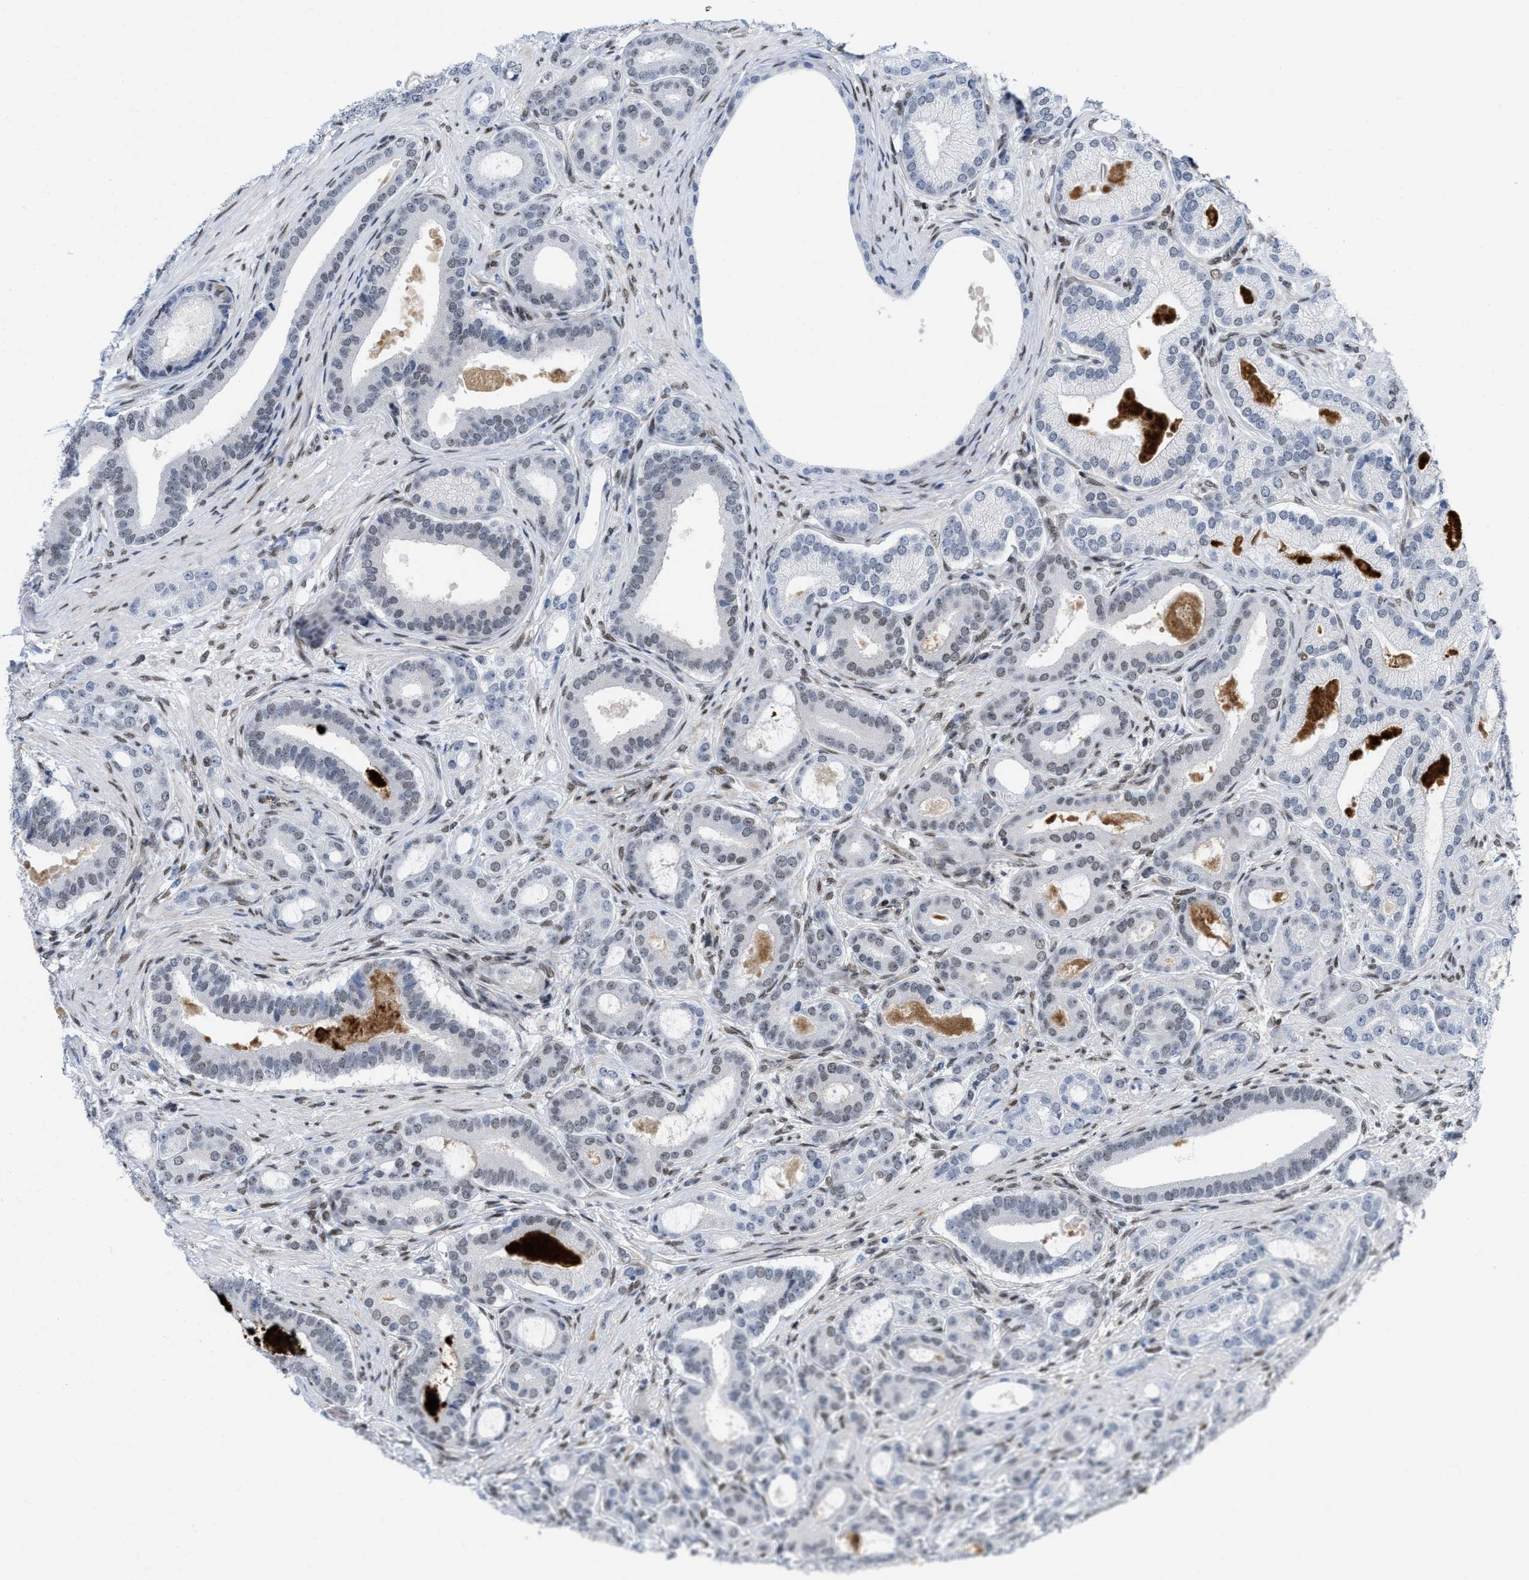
{"staining": {"intensity": "weak", "quantity": "<25%", "location": "nuclear"}, "tissue": "prostate cancer", "cell_type": "Tumor cells", "image_type": "cancer", "snomed": [{"axis": "morphology", "description": "Adenocarcinoma, High grade"}, {"axis": "topography", "description": "Prostate"}], "caption": "Immunohistochemistry of adenocarcinoma (high-grade) (prostate) shows no positivity in tumor cells.", "gene": "MIER1", "patient": {"sex": "male", "age": 60}}